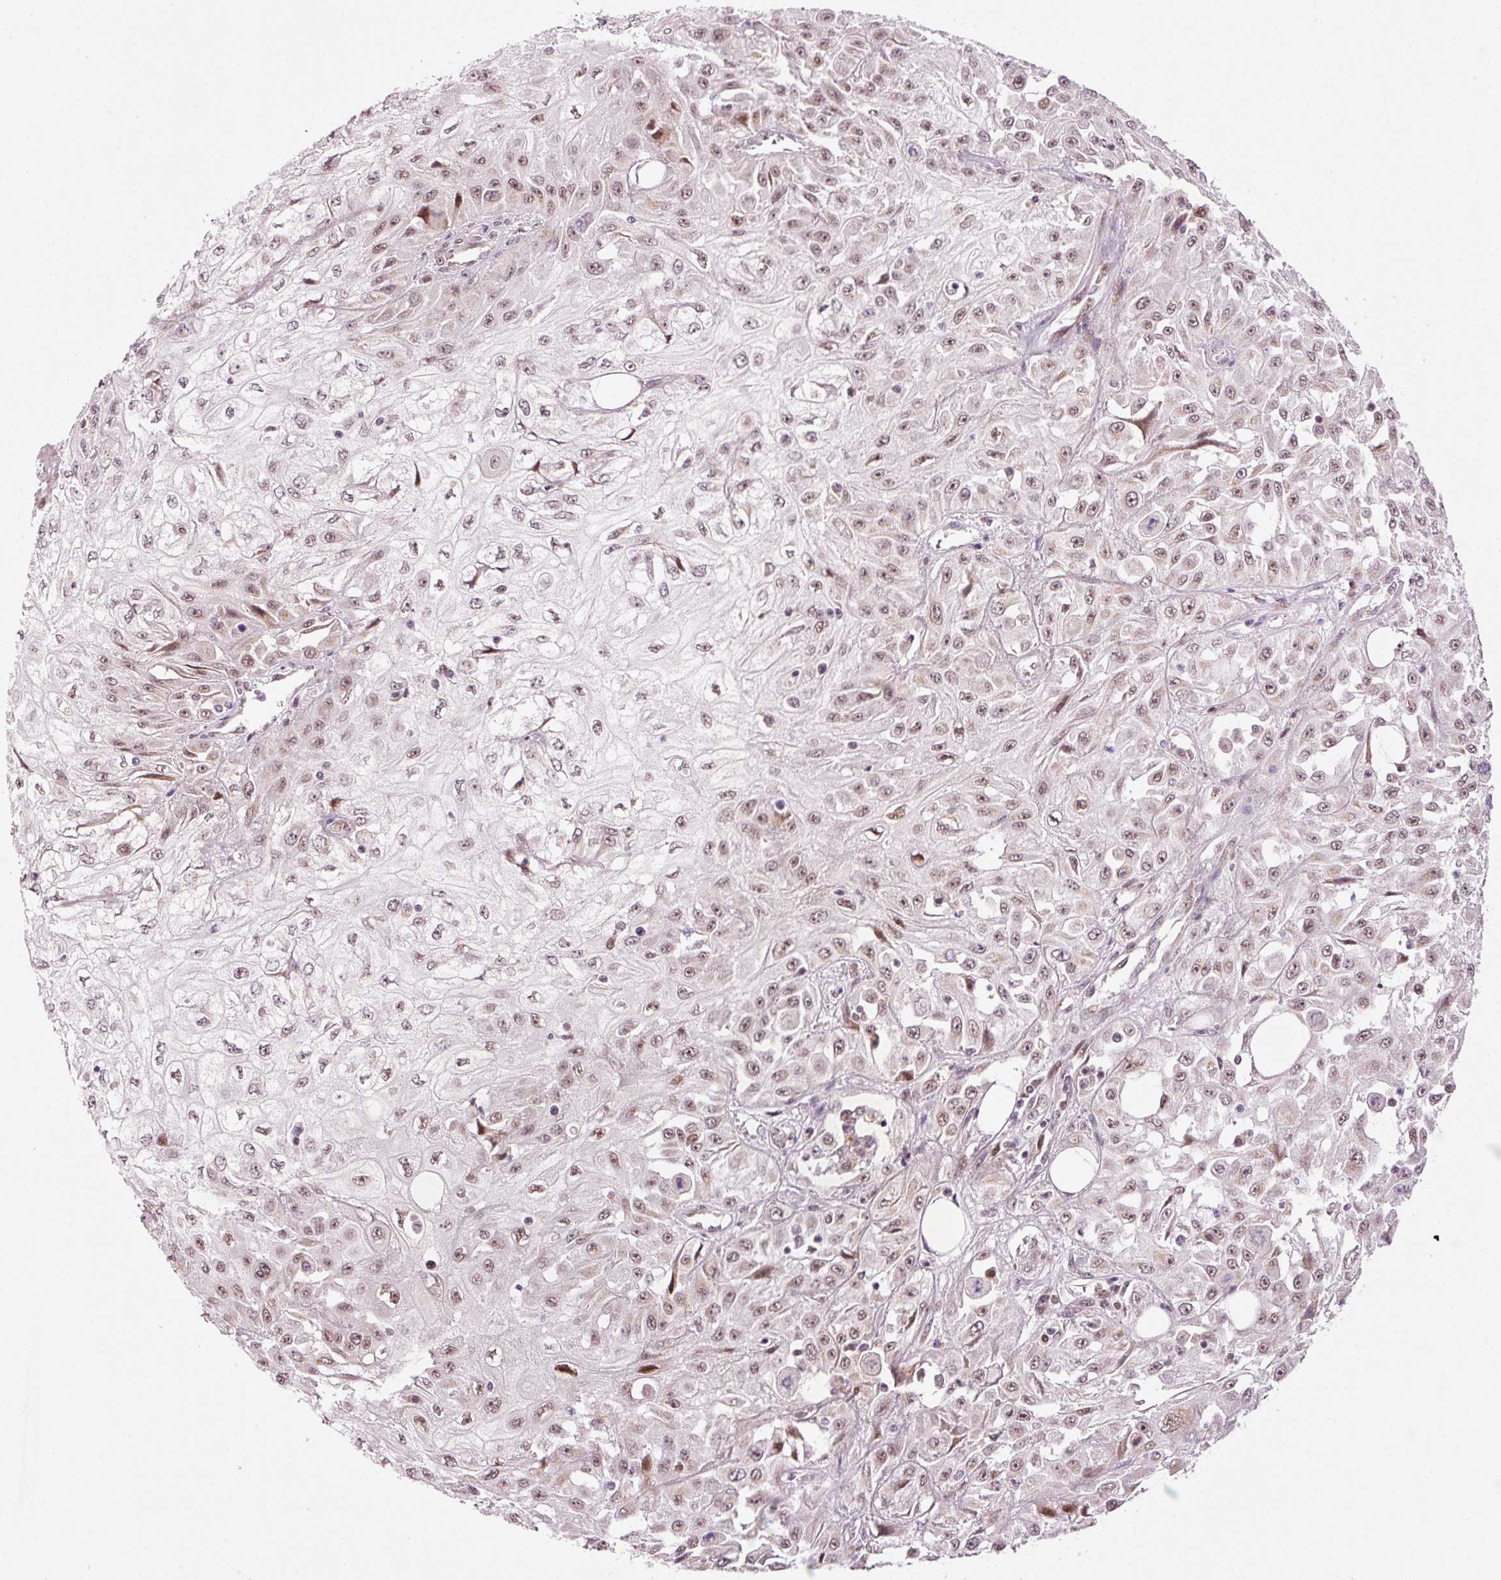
{"staining": {"intensity": "weak", "quantity": "25%-75%", "location": "nuclear"}, "tissue": "skin cancer", "cell_type": "Tumor cells", "image_type": "cancer", "snomed": [{"axis": "morphology", "description": "Squamous cell carcinoma, NOS"}, {"axis": "morphology", "description": "Squamous cell carcinoma, metastatic, NOS"}, {"axis": "topography", "description": "Skin"}, {"axis": "topography", "description": "Lymph node"}], "caption": "There is low levels of weak nuclear expression in tumor cells of skin cancer, as demonstrated by immunohistochemical staining (brown color).", "gene": "ANKRD20A1", "patient": {"sex": "male", "age": 75}}